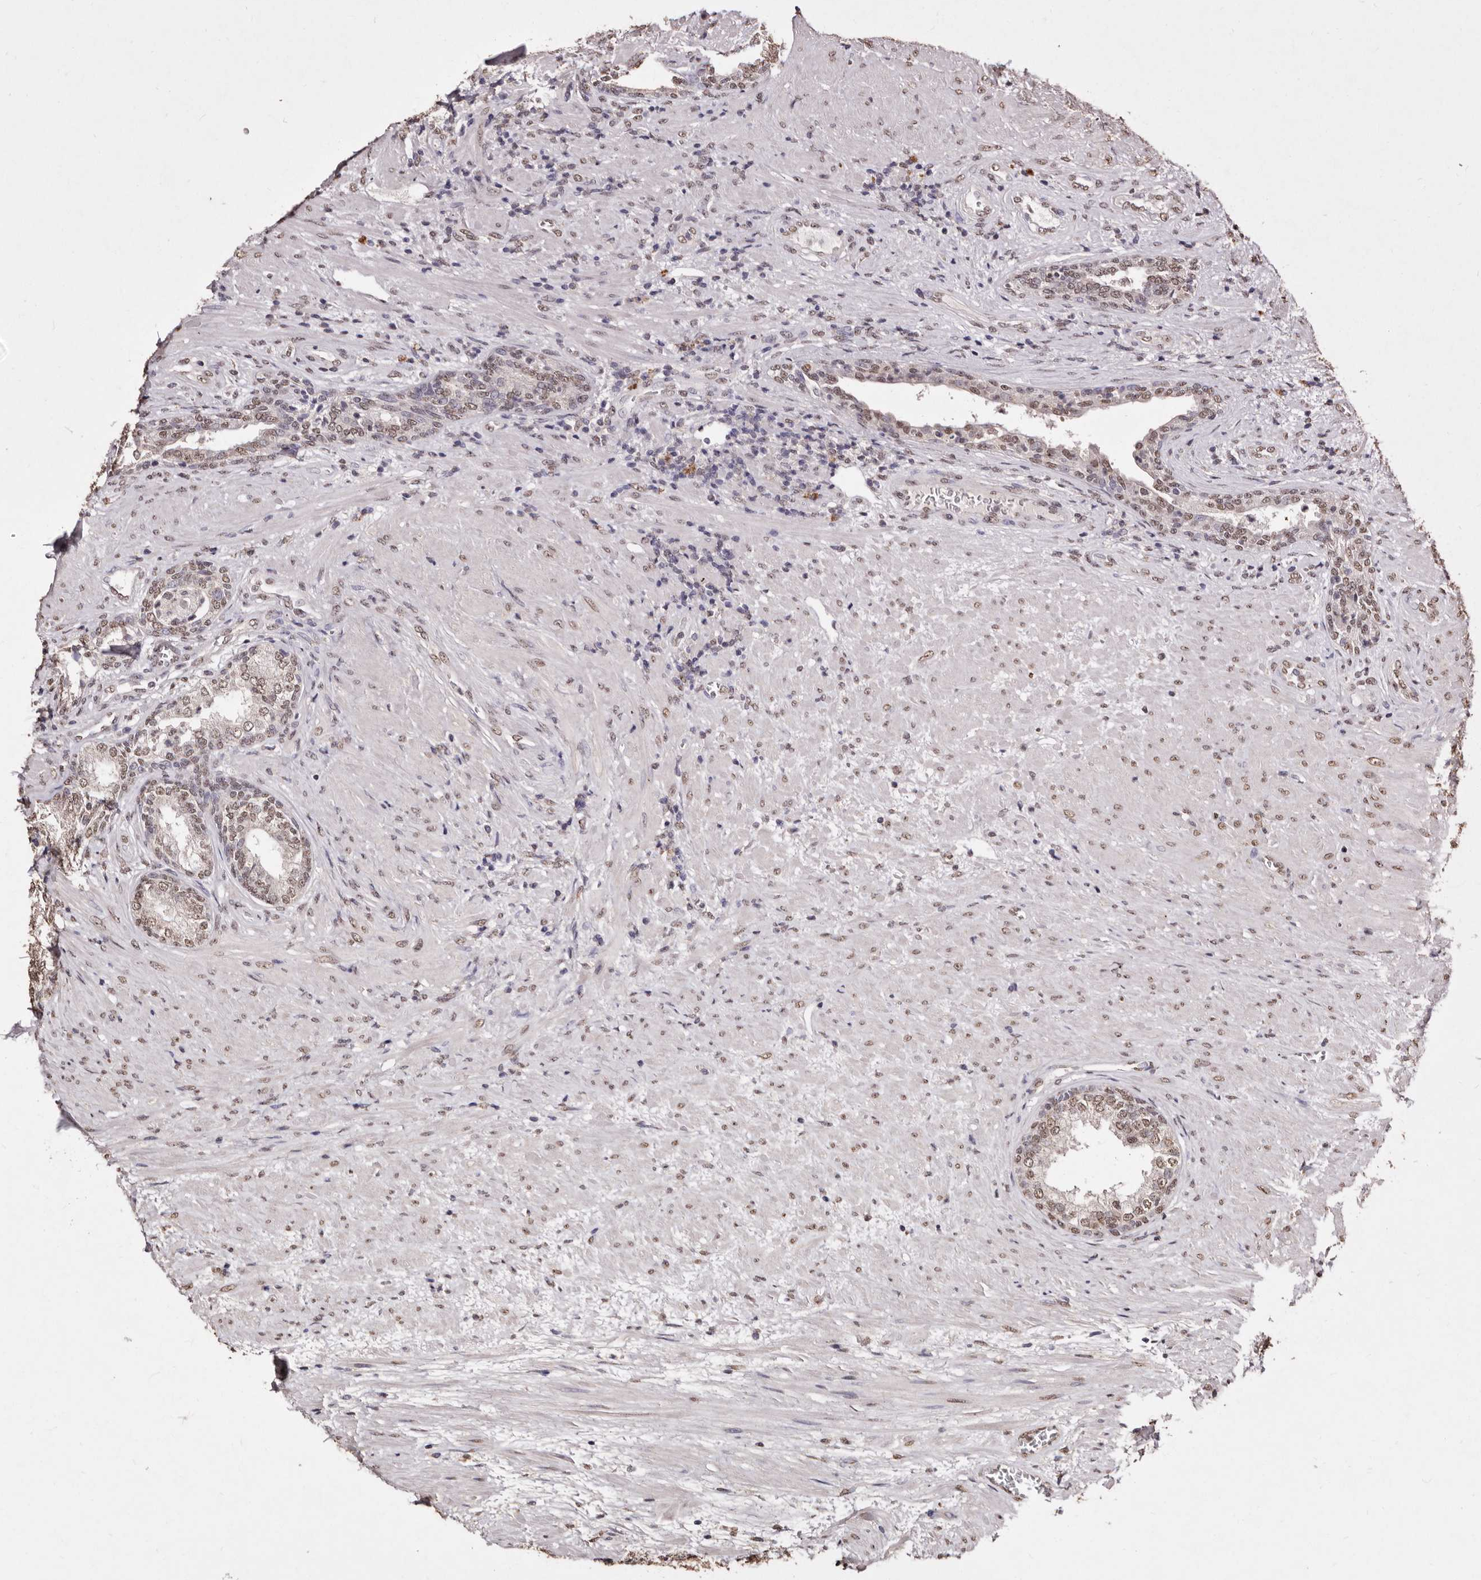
{"staining": {"intensity": "moderate", "quantity": "25%-75%", "location": "nuclear"}, "tissue": "prostate", "cell_type": "Glandular cells", "image_type": "normal", "snomed": [{"axis": "morphology", "description": "Normal tissue, NOS"}, {"axis": "topography", "description": "Prostate"}], "caption": "Immunohistochemistry (DAB) staining of benign human prostate displays moderate nuclear protein expression in approximately 25%-75% of glandular cells.", "gene": "ERBB4", "patient": {"sex": "male", "age": 76}}